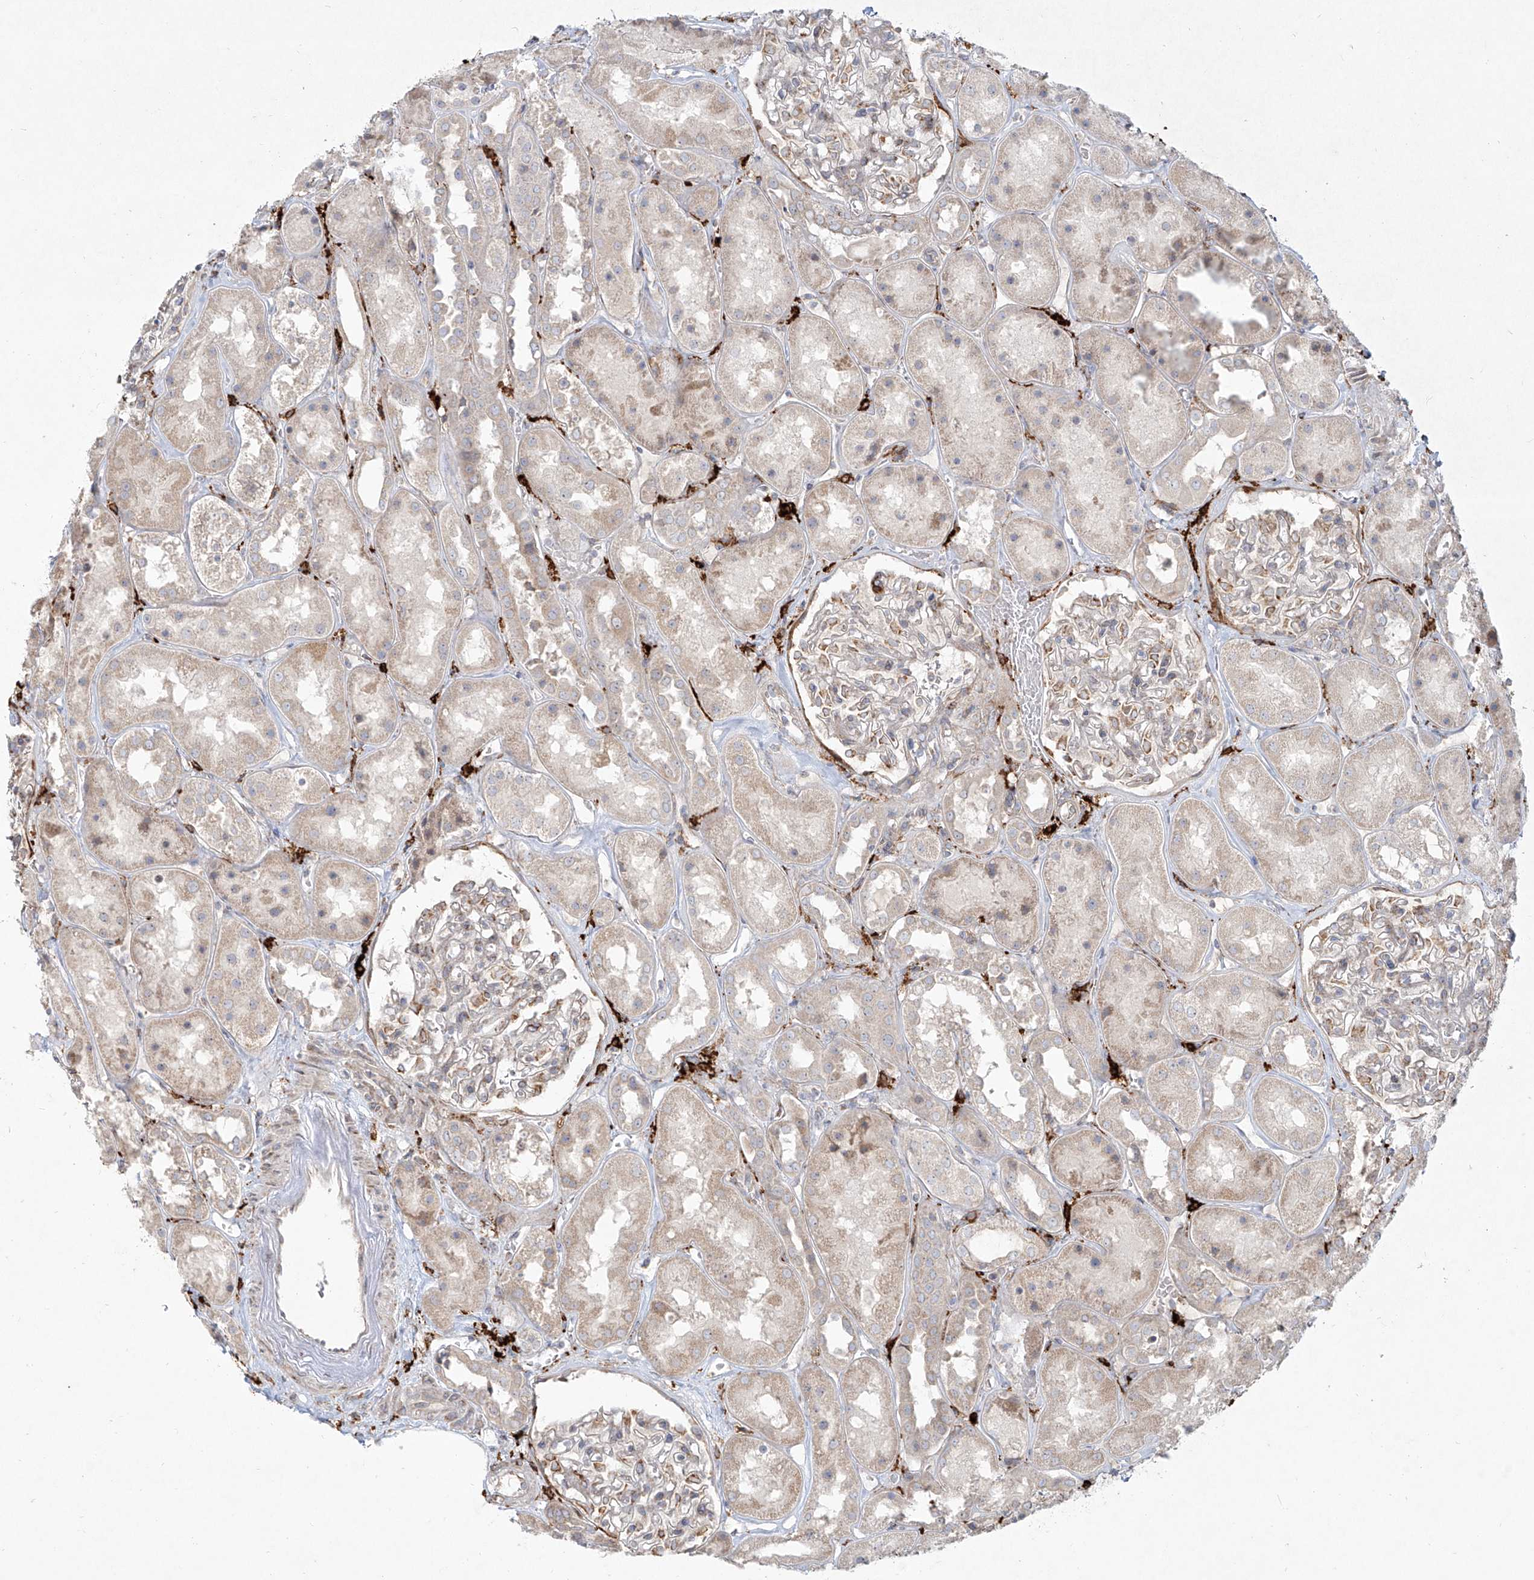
{"staining": {"intensity": "weak", "quantity": "<25%", "location": "cytoplasmic/membranous"}, "tissue": "kidney", "cell_type": "Cells in glomeruli", "image_type": "normal", "snomed": [{"axis": "morphology", "description": "Normal tissue, NOS"}, {"axis": "topography", "description": "Kidney"}], "caption": "Image shows no significant protein positivity in cells in glomeruli of benign kidney. (Brightfield microscopy of DAB (3,3'-diaminobenzidine) immunohistochemistry (IHC) at high magnification).", "gene": "CD209", "patient": {"sex": "male", "age": 70}}